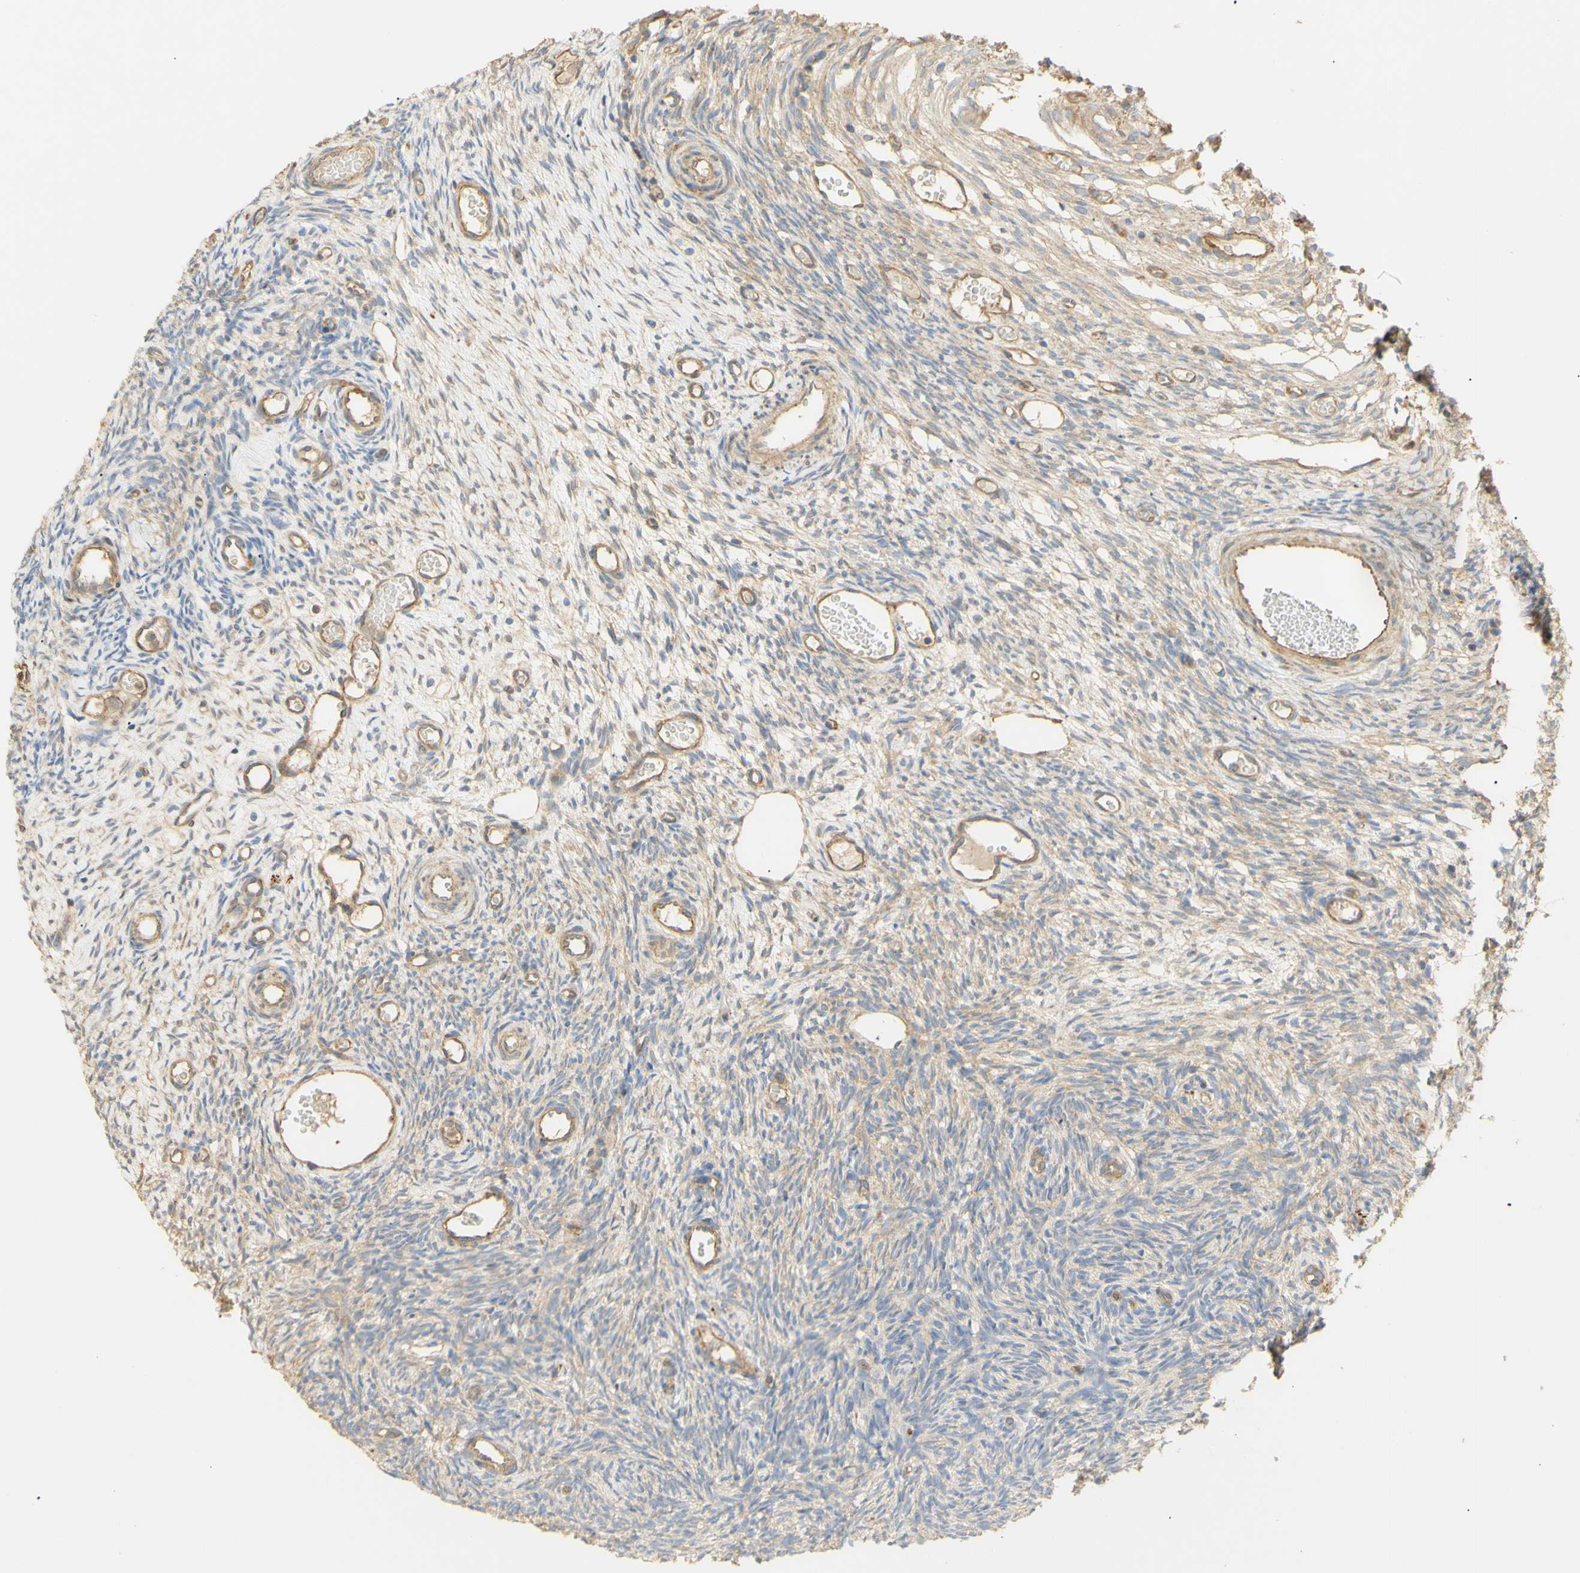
{"staining": {"intensity": "weak", "quantity": "25%-75%", "location": "cytoplasmic/membranous"}, "tissue": "ovary", "cell_type": "Ovarian stroma cells", "image_type": "normal", "snomed": [{"axis": "morphology", "description": "Normal tissue, NOS"}, {"axis": "topography", "description": "Ovary"}], "caption": "IHC image of unremarkable human ovary stained for a protein (brown), which exhibits low levels of weak cytoplasmic/membranous positivity in about 25%-75% of ovarian stroma cells.", "gene": "KCNE4", "patient": {"sex": "female", "age": 35}}